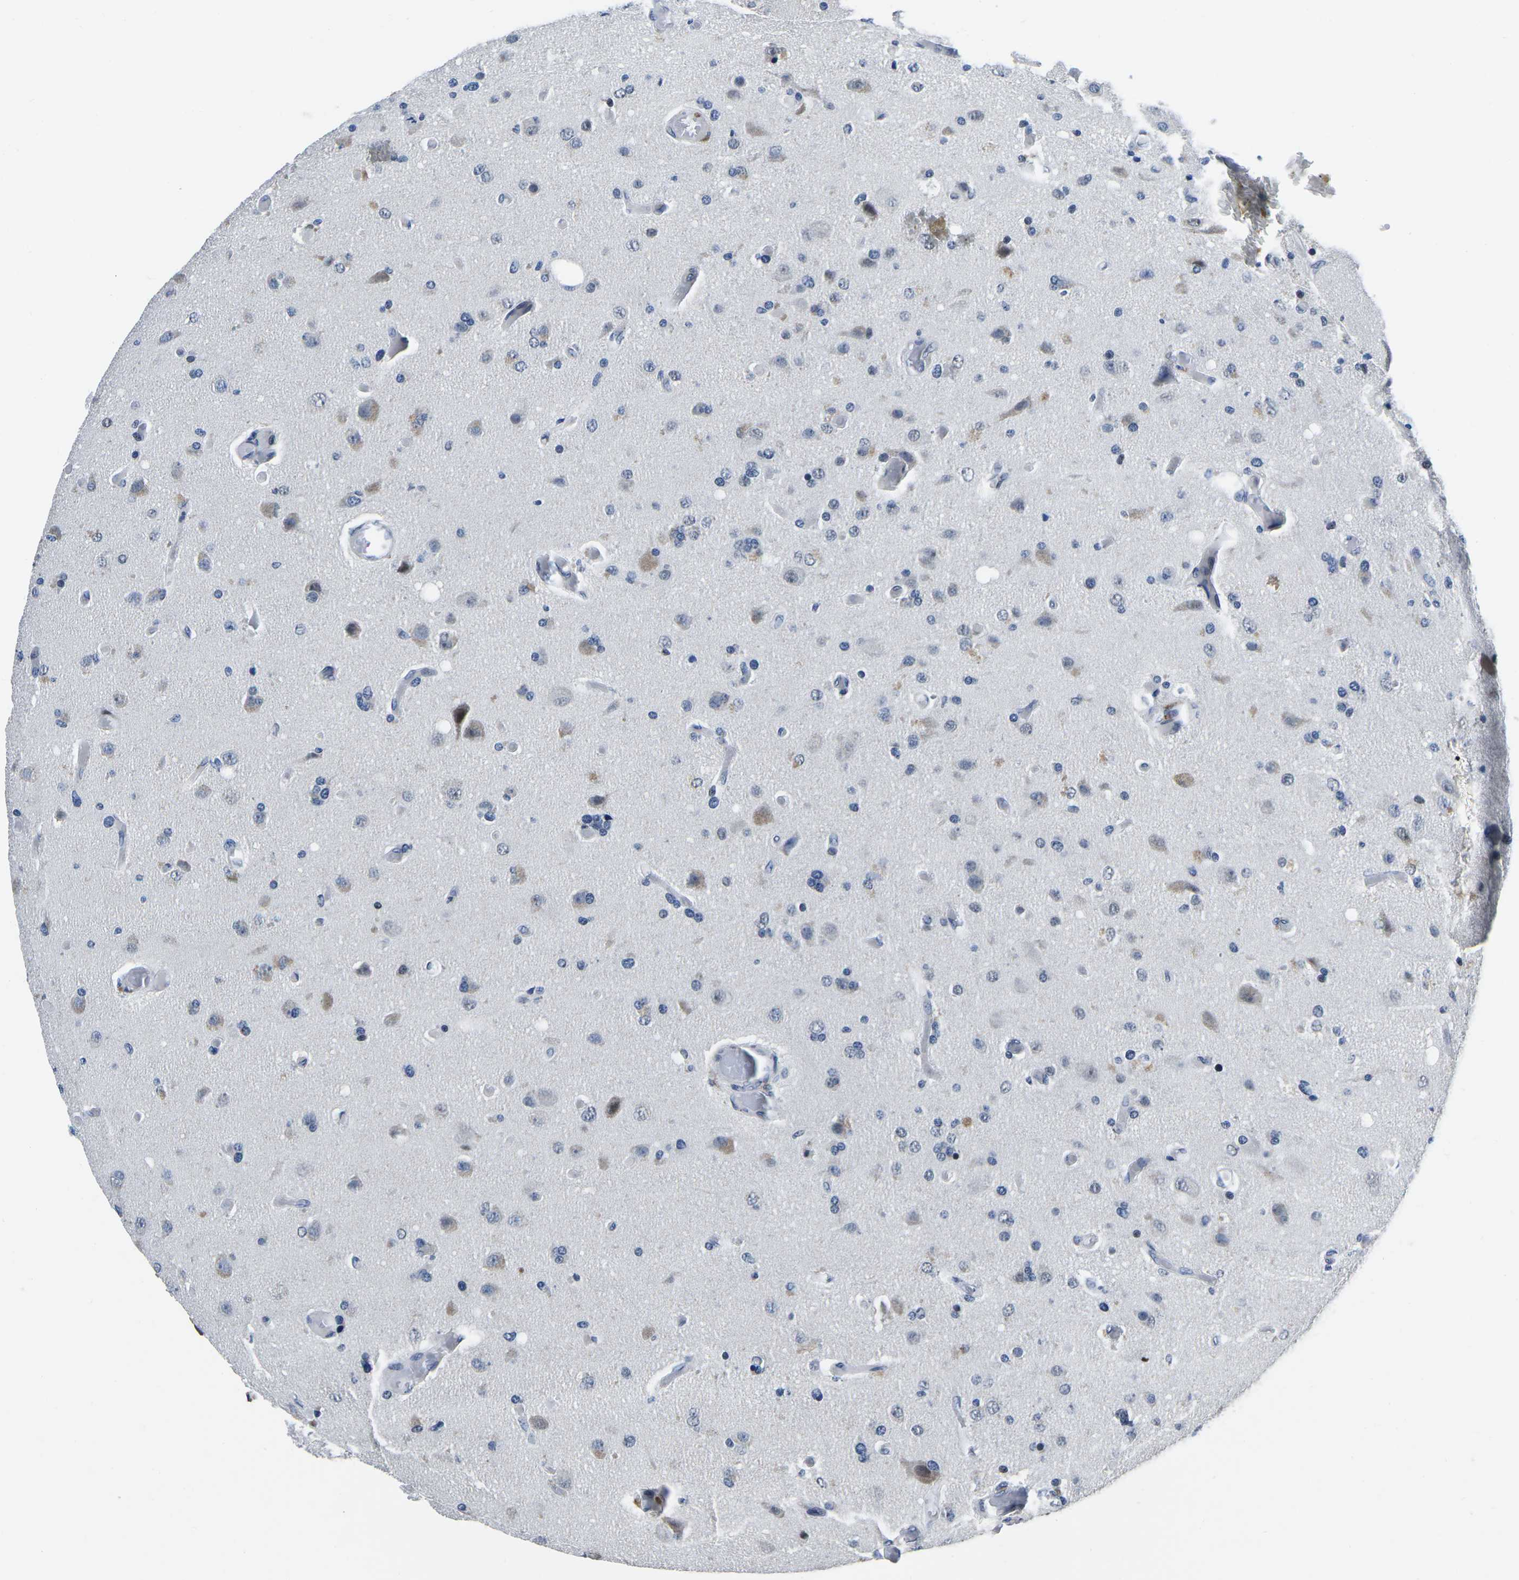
{"staining": {"intensity": "weak", "quantity": "<25%", "location": "cytoplasmic/membranous"}, "tissue": "glioma", "cell_type": "Tumor cells", "image_type": "cancer", "snomed": [{"axis": "morphology", "description": "Normal tissue, NOS"}, {"axis": "morphology", "description": "Glioma, malignant, High grade"}, {"axis": "topography", "description": "Cerebral cortex"}], "caption": "The photomicrograph demonstrates no staining of tumor cells in high-grade glioma (malignant).", "gene": "CDC73", "patient": {"sex": "male", "age": 77}}